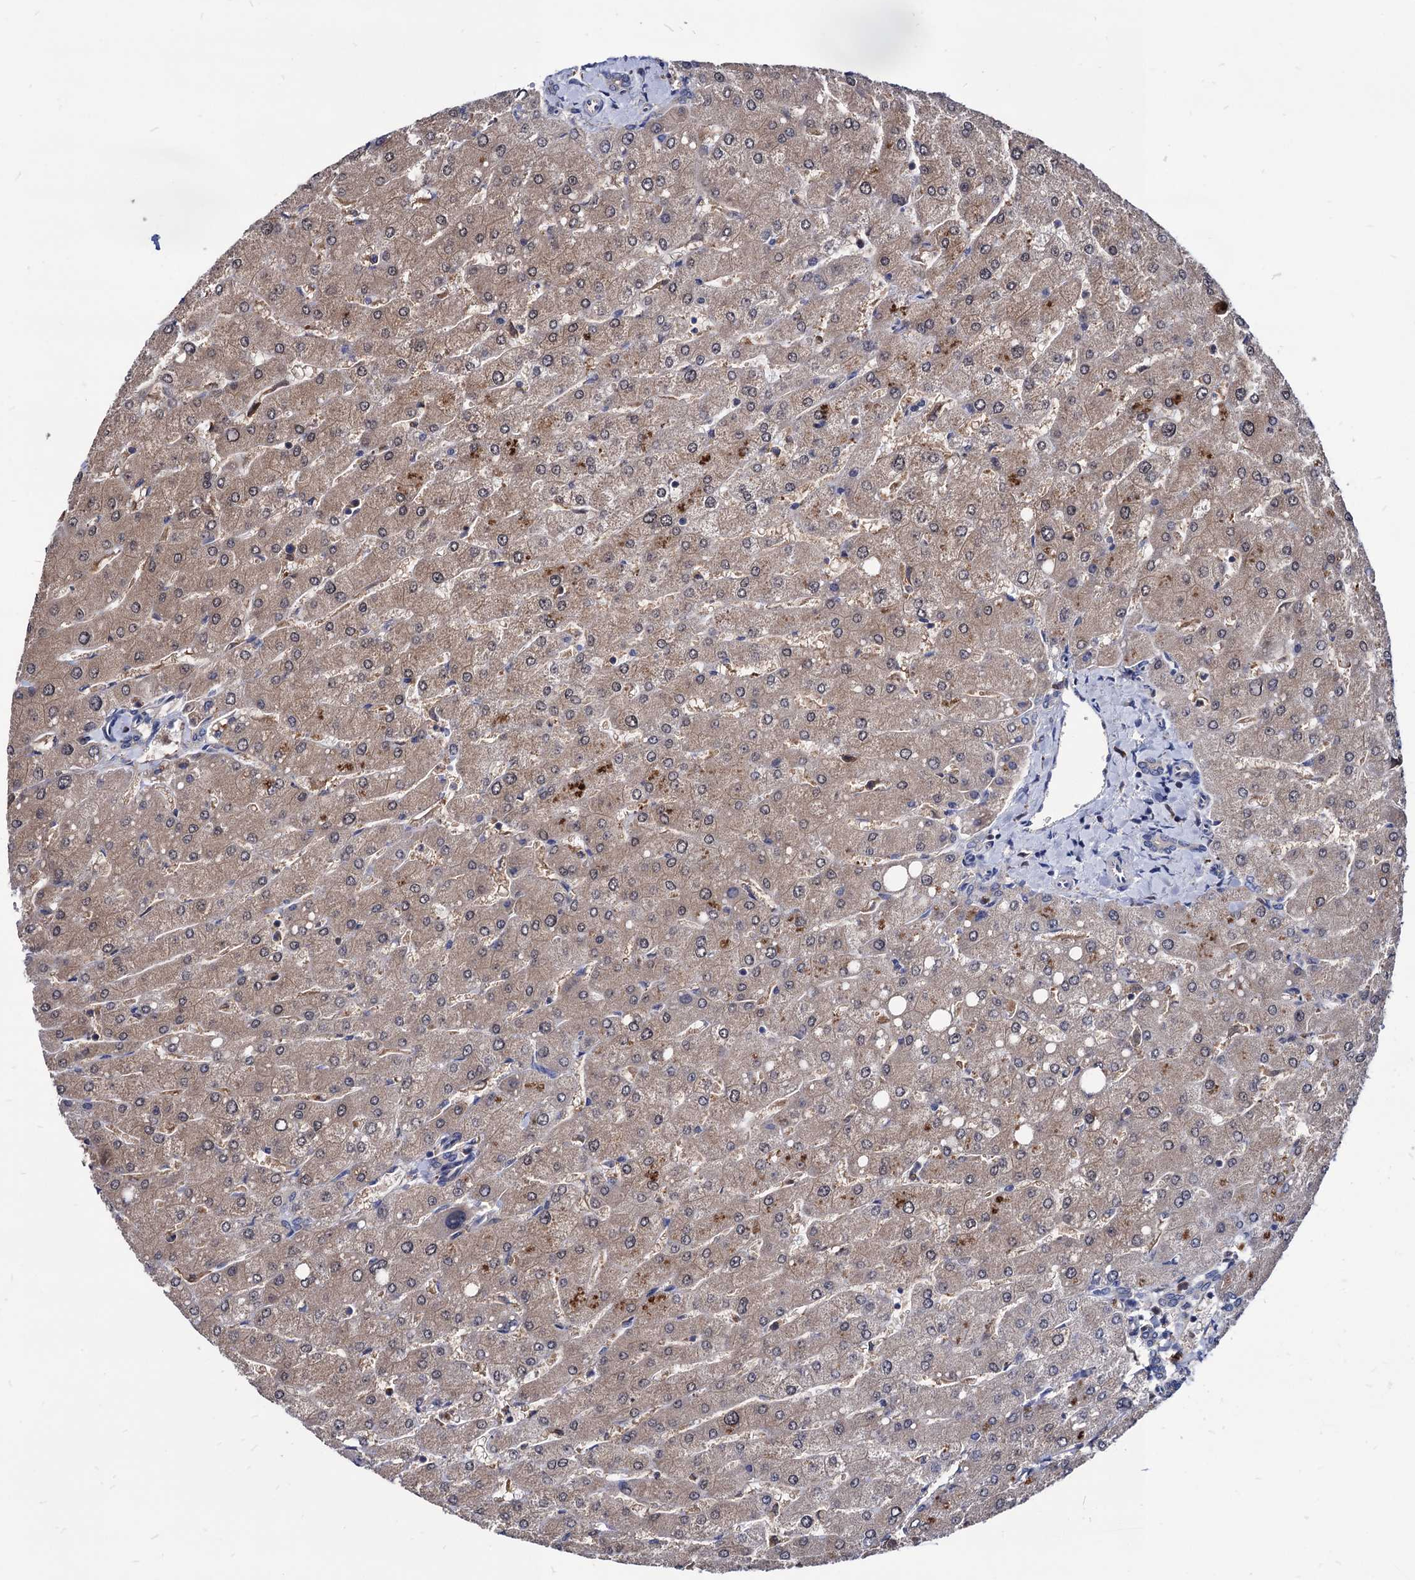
{"staining": {"intensity": "negative", "quantity": "none", "location": "none"}, "tissue": "liver", "cell_type": "Cholangiocytes", "image_type": "normal", "snomed": [{"axis": "morphology", "description": "Normal tissue, NOS"}, {"axis": "topography", "description": "Liver"}], "caption": "An immunohistochemistry (IHC) micrograph of unremarkable liver is shown. There is no staining in cholangiocytes of liver.", "gene": "CPPED1", "patient": {"sex": "male", "age": 55}}